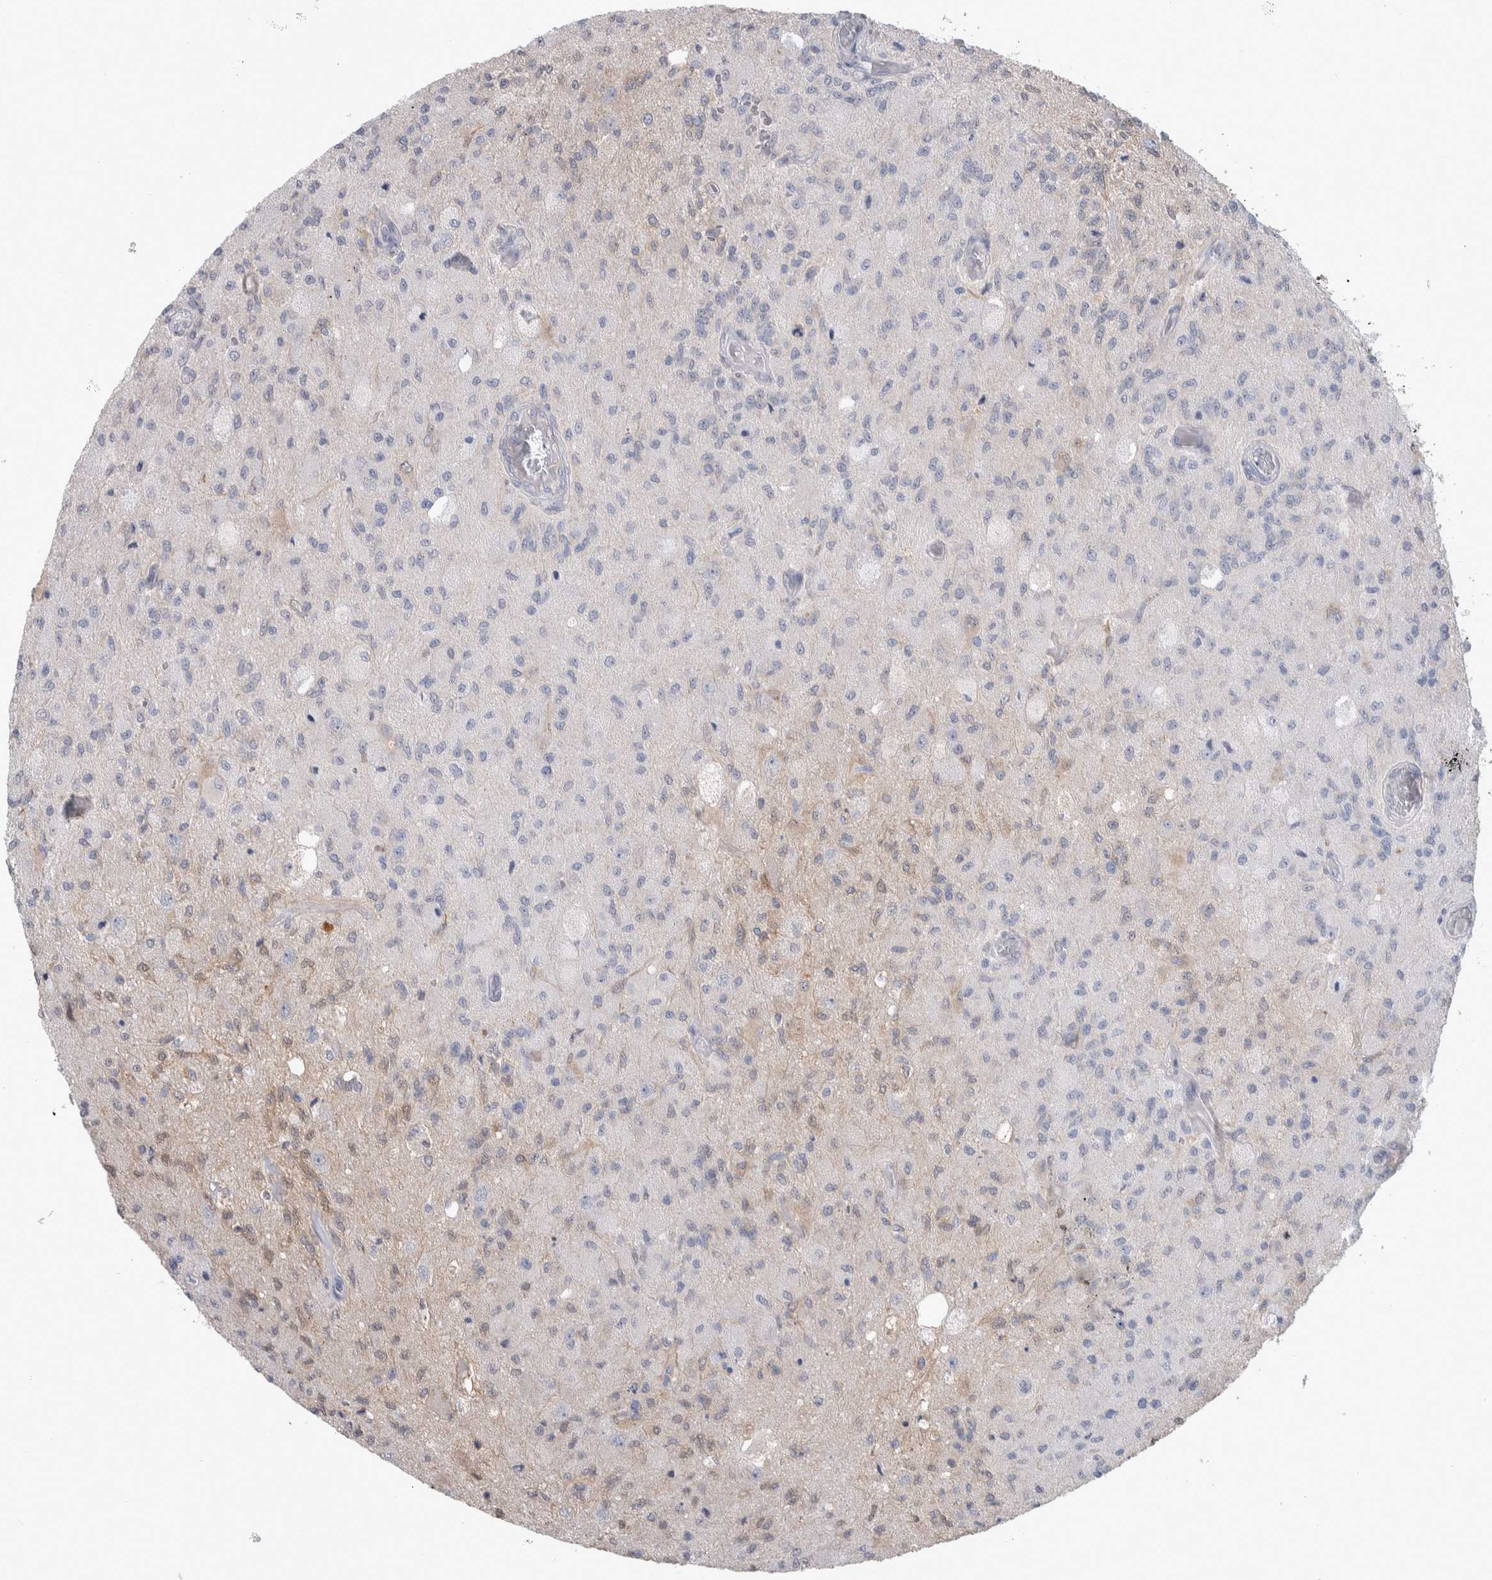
{"staining": {"intensity": "negative", "quantity": "none", "location": "none"}, "tissue": "glioma", "cell_type": "Tumor cells", "image_type": "cancer", "snomed": [{"axis": "morphology", "description": "Normal tissue, NOS"}, {"axis": "morphology", "description": "Glioma, malignant, High grade"}, {"axis": "topography", "description": "Cerebral cortex"}], "caption": "High power microscopy histopathology image of an immunohistochemistry (IHC) photomicrograph of glioma, revealing no significant staining in tumor cells.", "gene": "HTATIP2", "patient": {"sex": "male", "age": 77}}